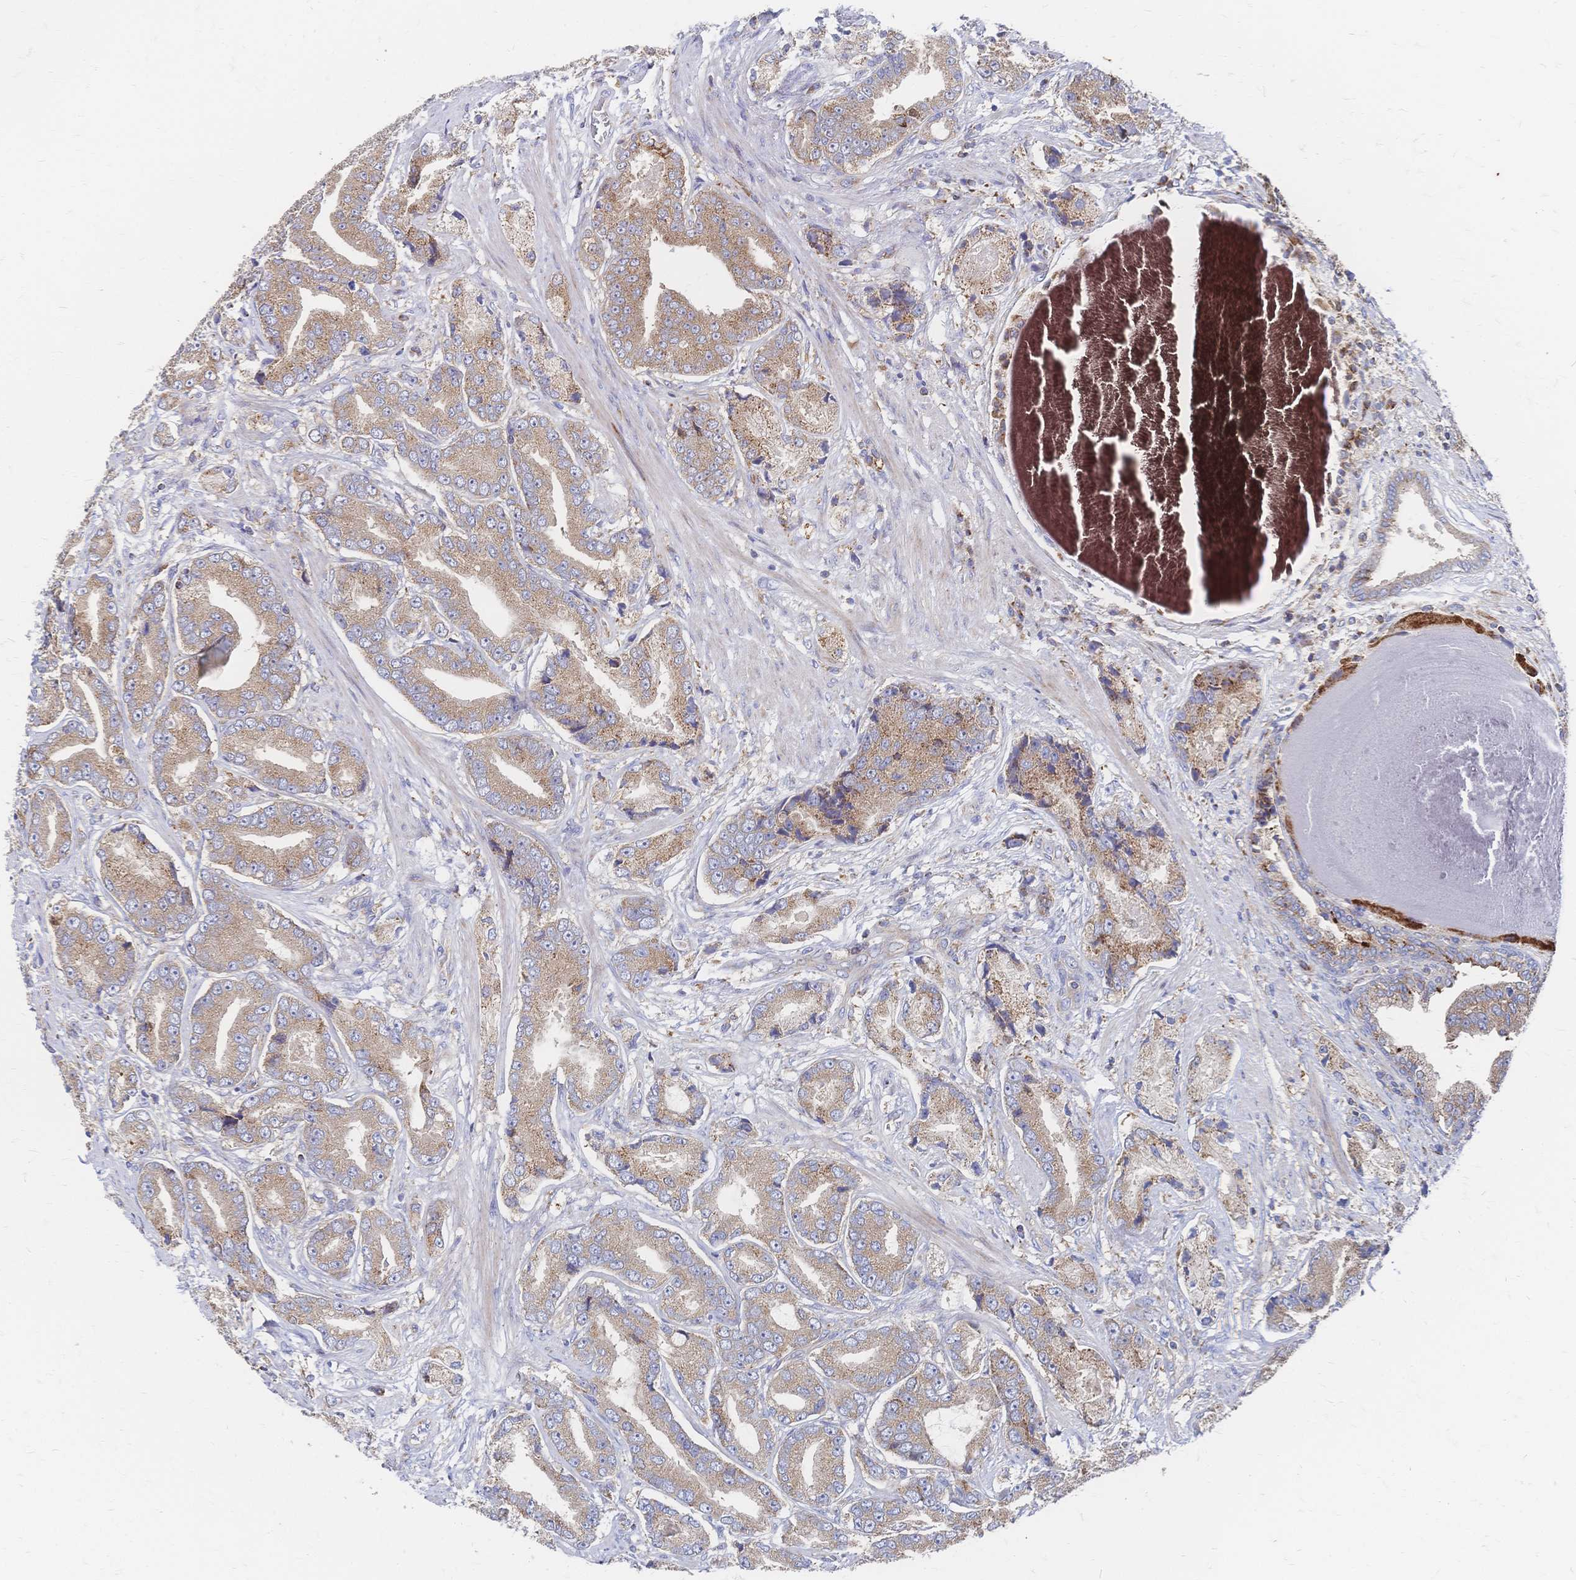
{"staining": {"intensity": "moderate", "quantity": ">75%", "location": "cytoplasmic/membranous"}, "tissue": "prostate cancer", "cell_type": "Tumor cells", "image_type": "cancer", "snomed": [{"axis": "morphology", "description": "Adenocarcinoma, High grade"}, {"axis": "topography", "description": "Prostate and seminal vesicle, NOS"}], "caption": "Prostate cancer stained with a protein marker exhibits moderate staining in tumor cells.", "gene": "SORBS1", "patient": {"sex": "male", "age": 61}}